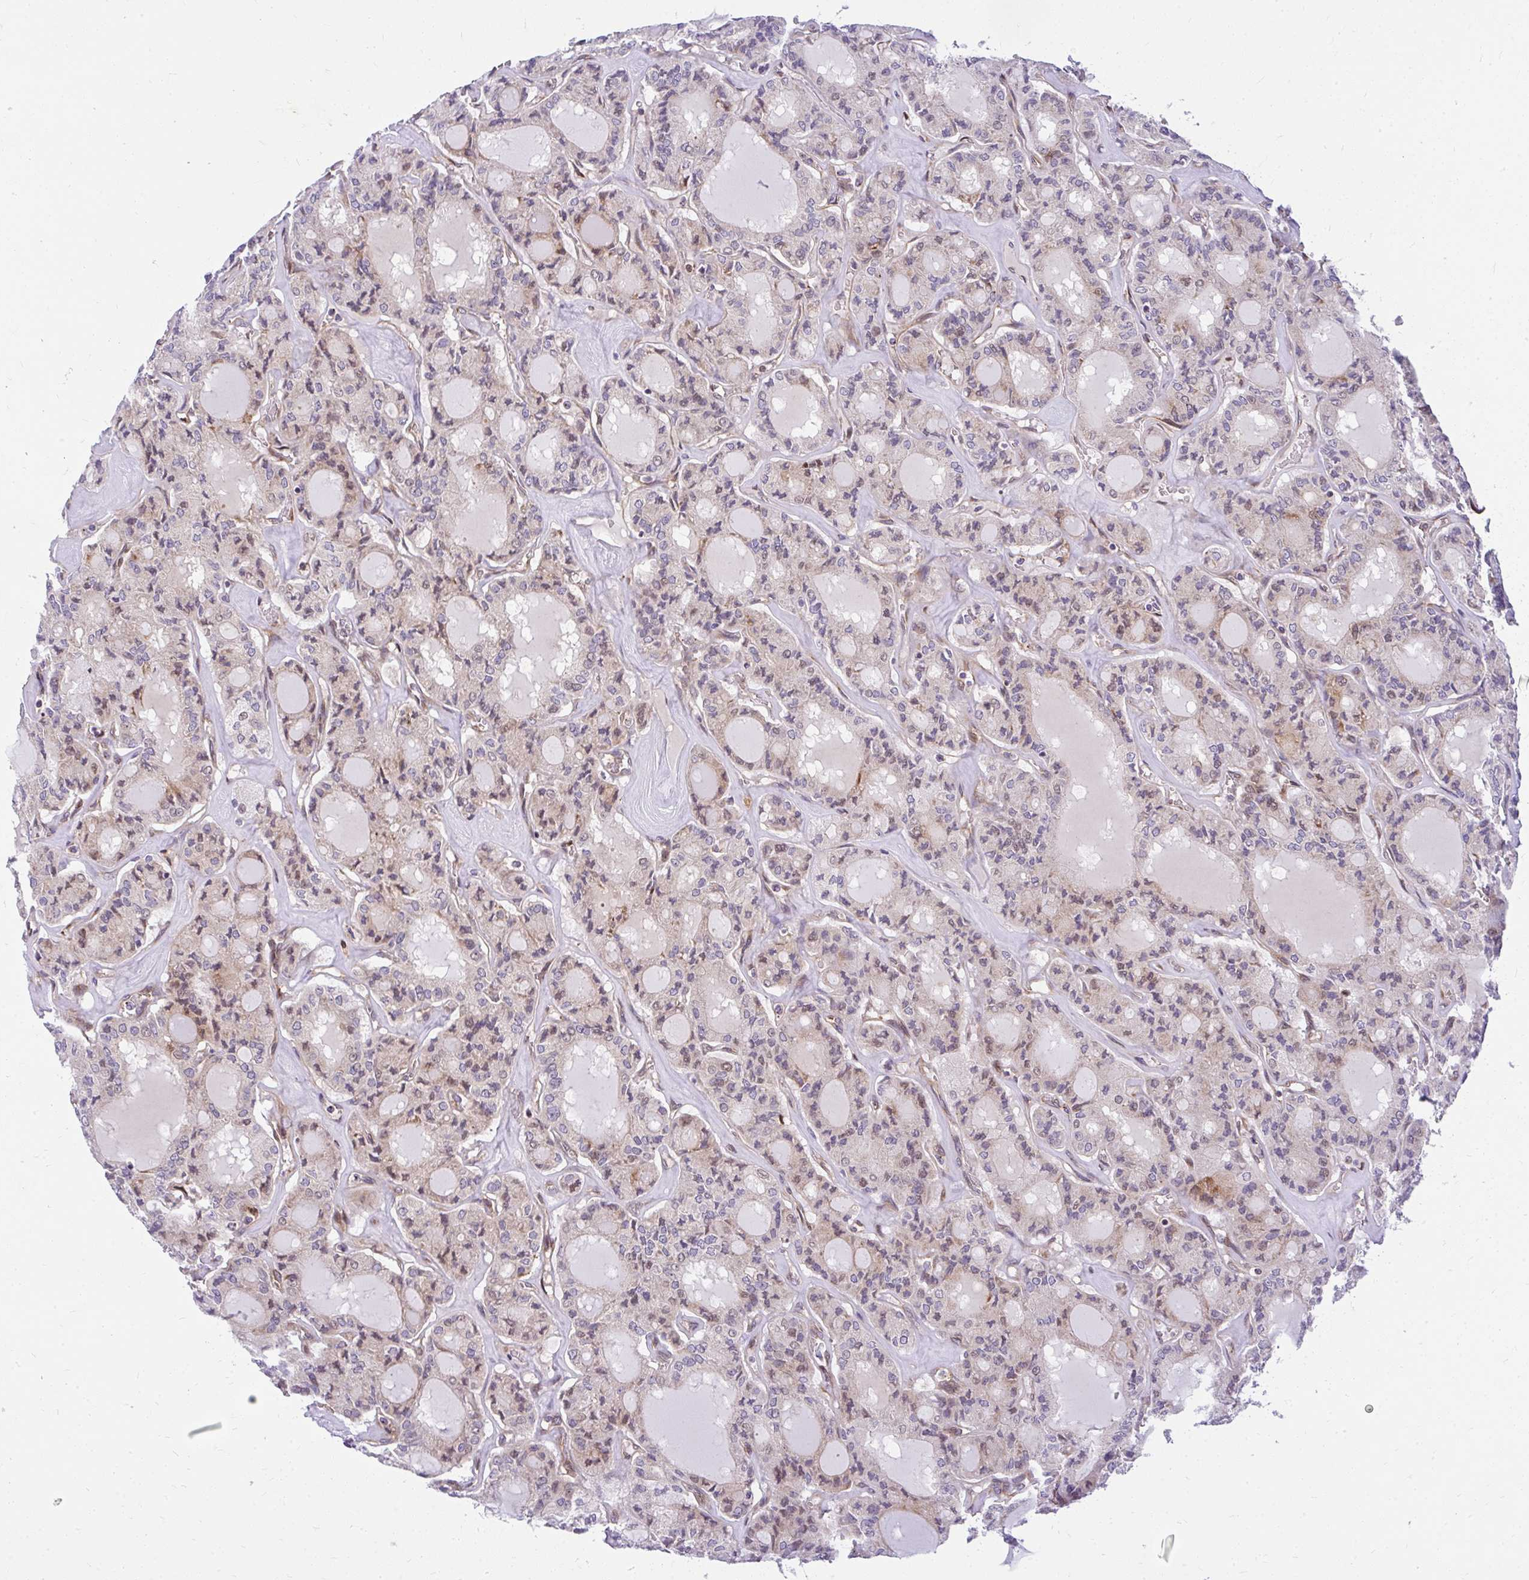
{"staining": {"intensity": "moderate", "quantity": "<25%", "location": "cytoplasmic/membranous"}, "tissue": "thyroid cancer", "cell_type": "Tumor cells", "image_type": "cancer", "snomed": [{"axis": "morphology", "description": "Papillary adenocarcinoma, NOS"}, {"axis": "topography", "description": "Thyroid gland"}], "caption": "A histopathology image of human papillary adenocarcinoma (thyroid) stained for a protein reveals moderate cytoplasmic/membranous brown staining in tumor cells.", "gene": "RSKR", "patient": {"sex": "male", "age": 87}}